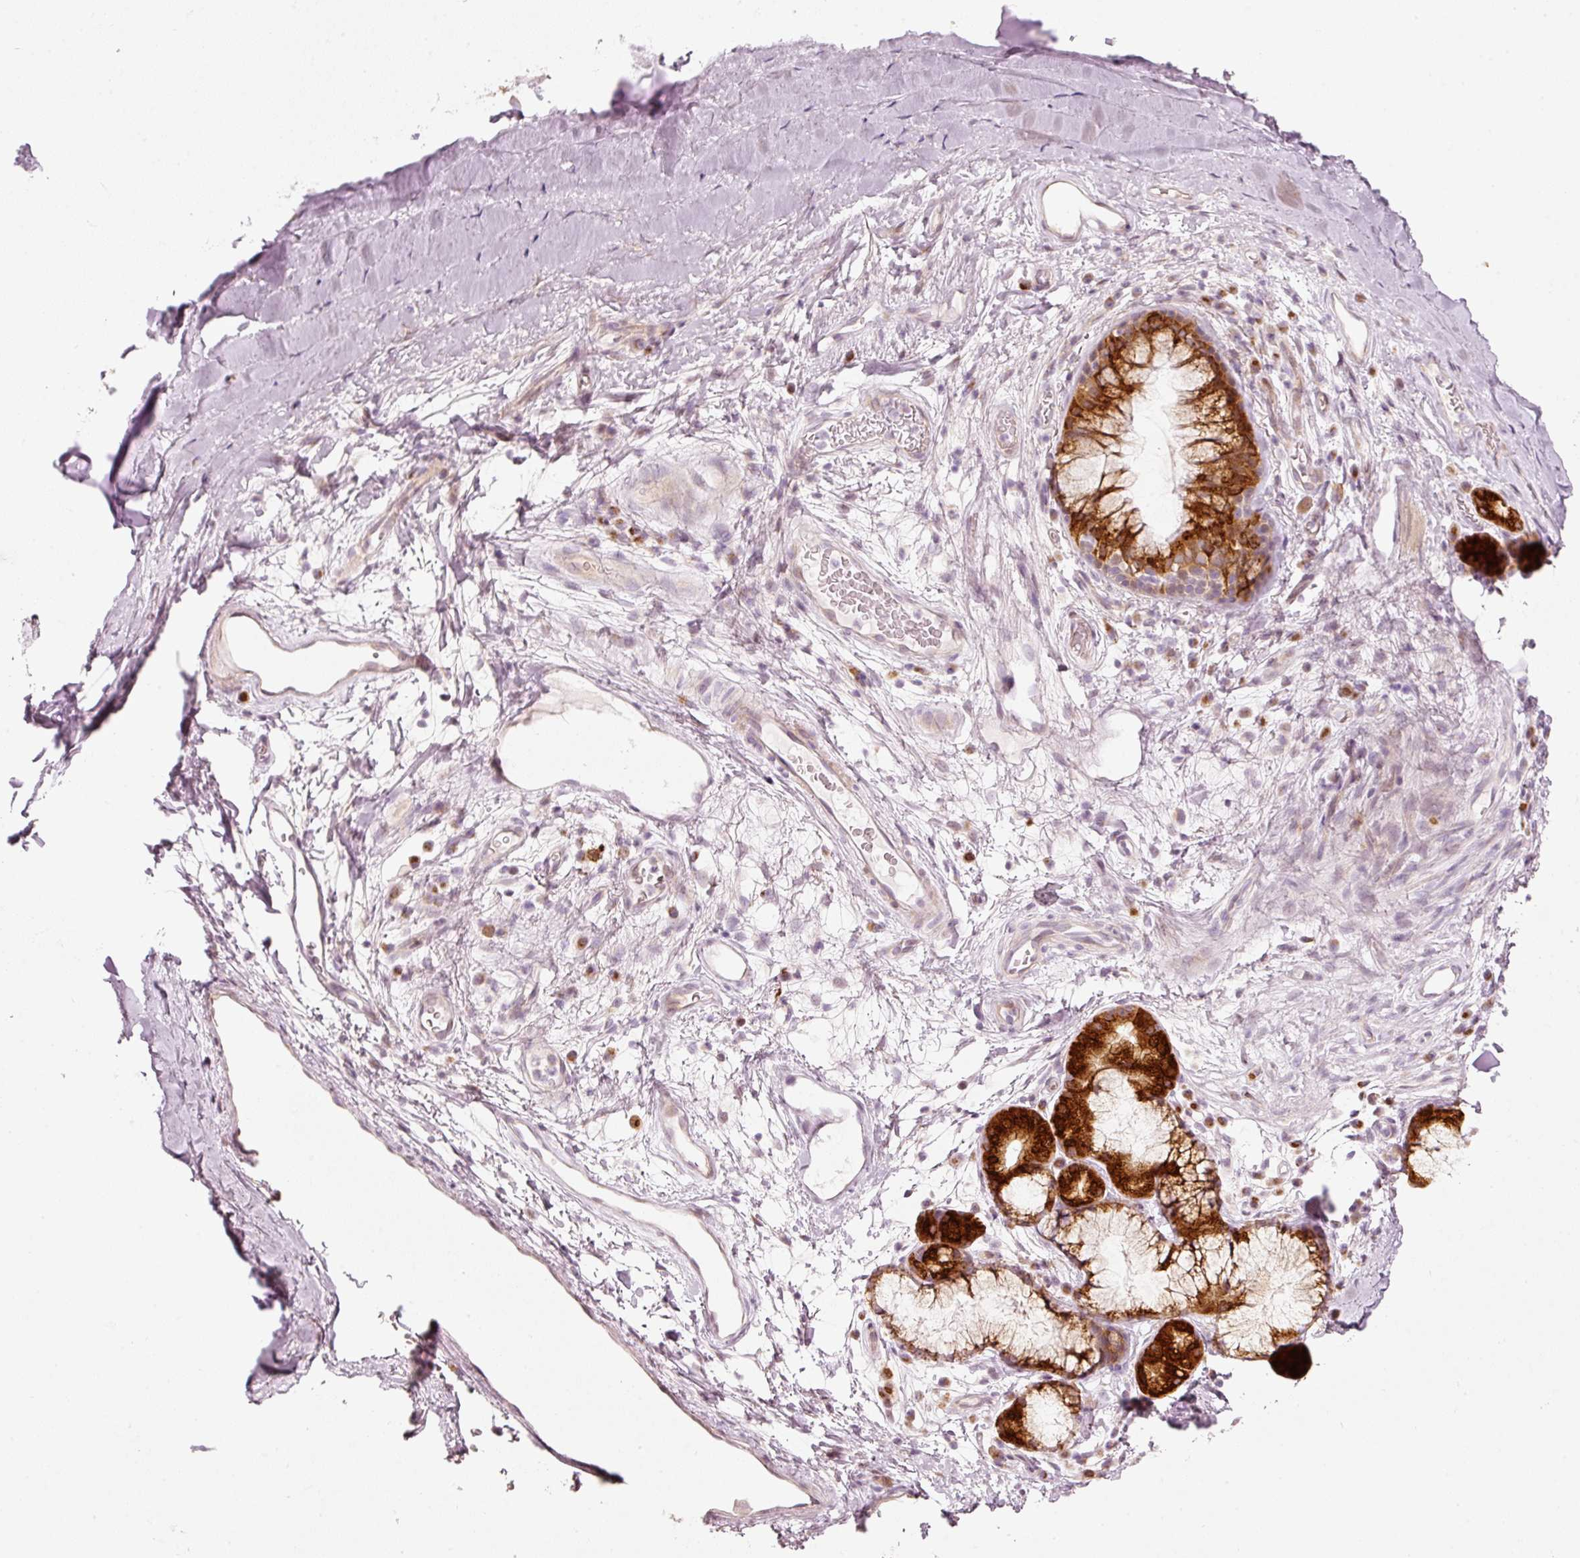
{"staining": {"intensity": "weak", "quantity": "<25%", "location": "cytoplasmic/membranous"}, "tissue": "adipose tissue", "cell_type": "Adipocytes", "image_type": "normal", "snomed": [{"axis": "morphology", "description": "Normal tissue, NOS"}, {"axis": "topography", "description": "Cartilage tissue"}, {"axis": "topography", "description": "Bronchus"}], "caption": "A micrograph of adipose tissue stained for a protein exhibits no brown staining in adipocytes.", "gene": "SLC20A1", "patient": {"sex": "male", "age": 58}}